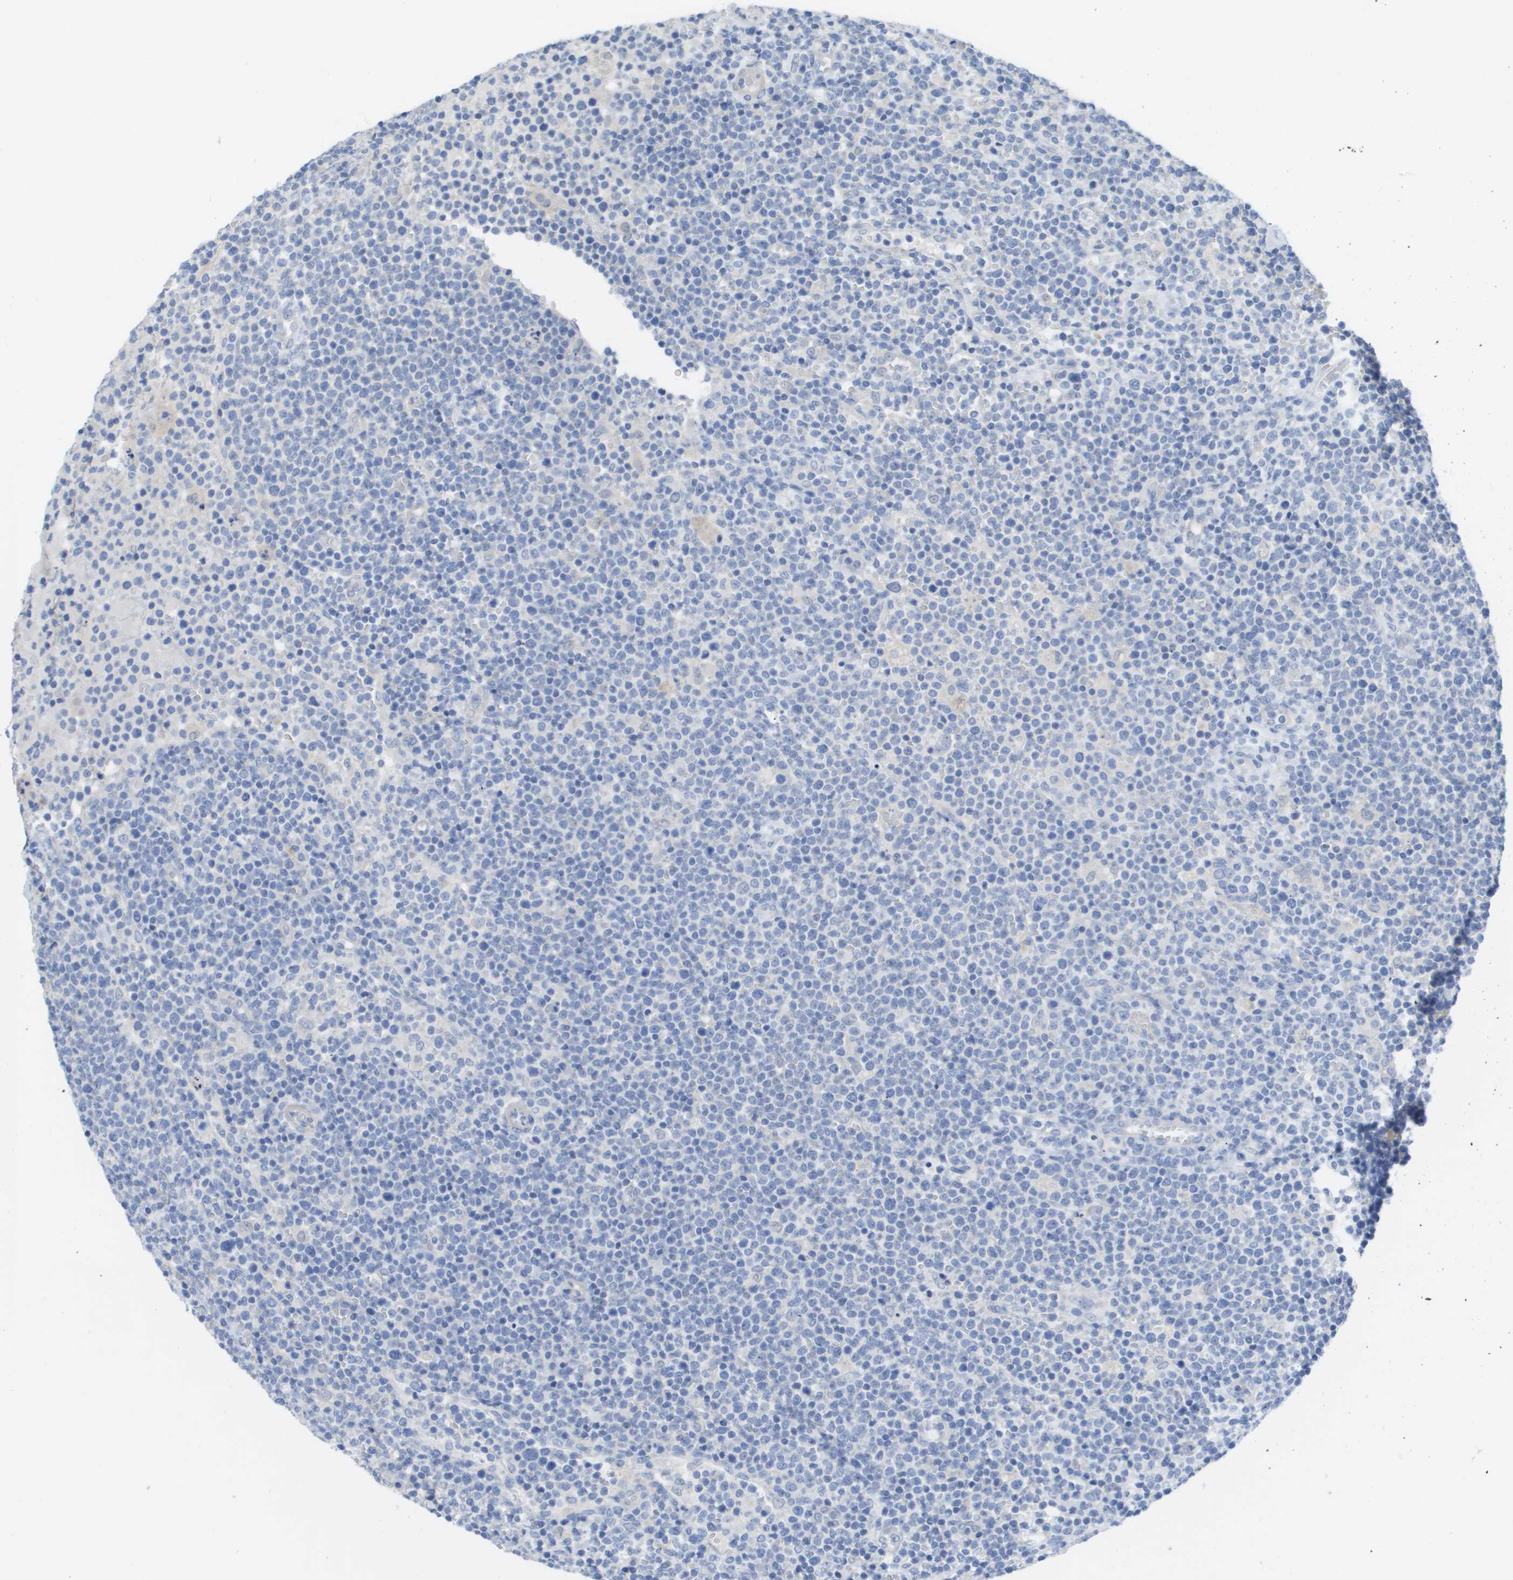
{"staining": {"intensity": "negative", "quantity": "none", "location": "none"}, "tissue": "lymphoma", "cell_type": "Tumor cells", "image_type": "cancer", "snomed": [{"axis": "morphology", "description": "Malignant lymphoma, non-Hodgkin's type, High grade"}, {"axis": "topography", "description": "Lymph node"}], "caption": "Tumor cells show no significant expression in lymphoma.", "gene": "MYL3", "patient": {"sex": "male", "age": 61}}